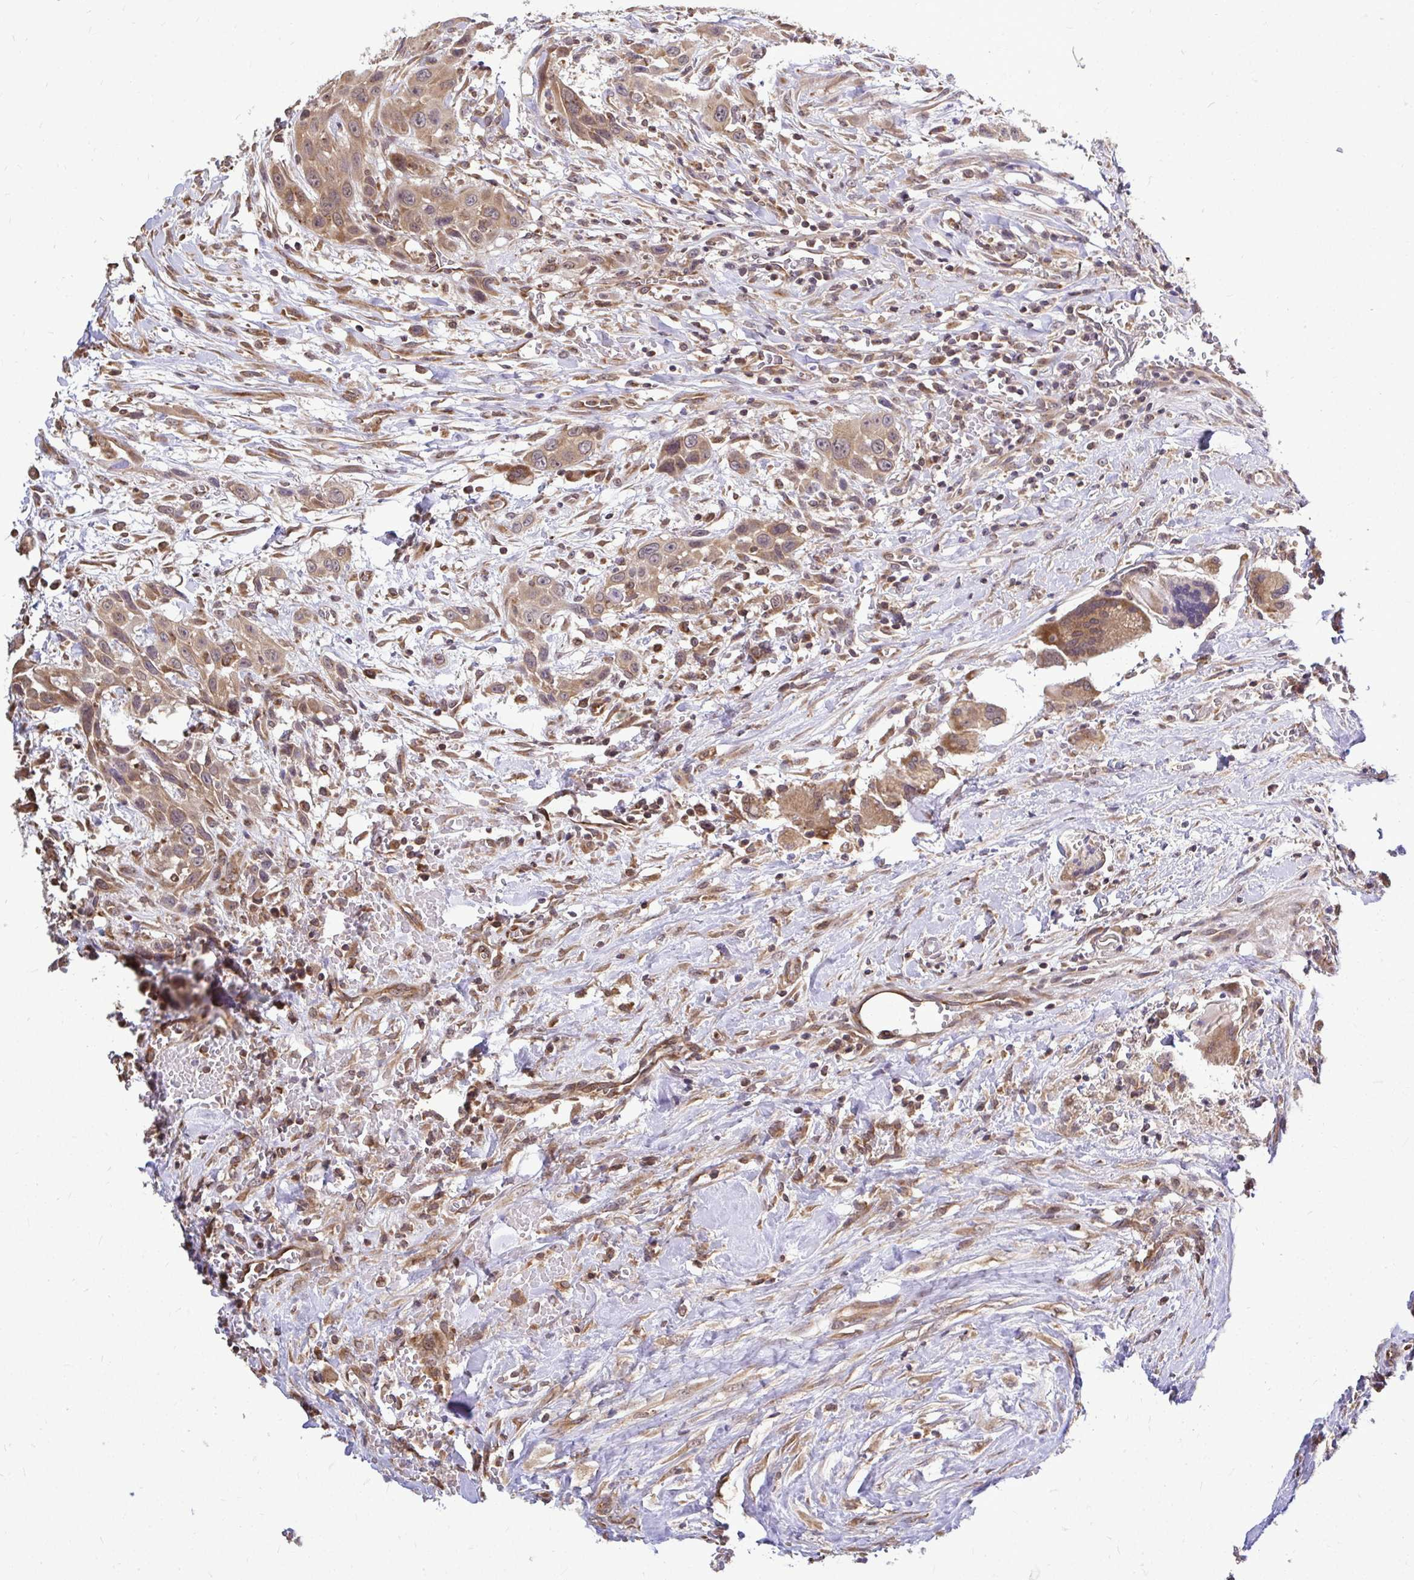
{"staining": {"intensity": "weak", "quantity": ">75%", "location": "cytoplasmic/membranous"}, "tissue": "head and neck cancer", "cell_type": "Tumor cells", "image_type": "cancer", "snomed": [{"axis": "morphology", "description": "Squamous cell carcinoma, NOS"}, {"axis": "topography", "description": "Head-Neck"}], "caption": "Head and neck cancer (squamous cell carcinoma) was stained to show a protein in brown. There is low levels of weak cytoplasmic/membranous expression in approximately >75% of tumor cells.", "gene": "FMR1", "patient": {"sex": "male", "age": 81}}